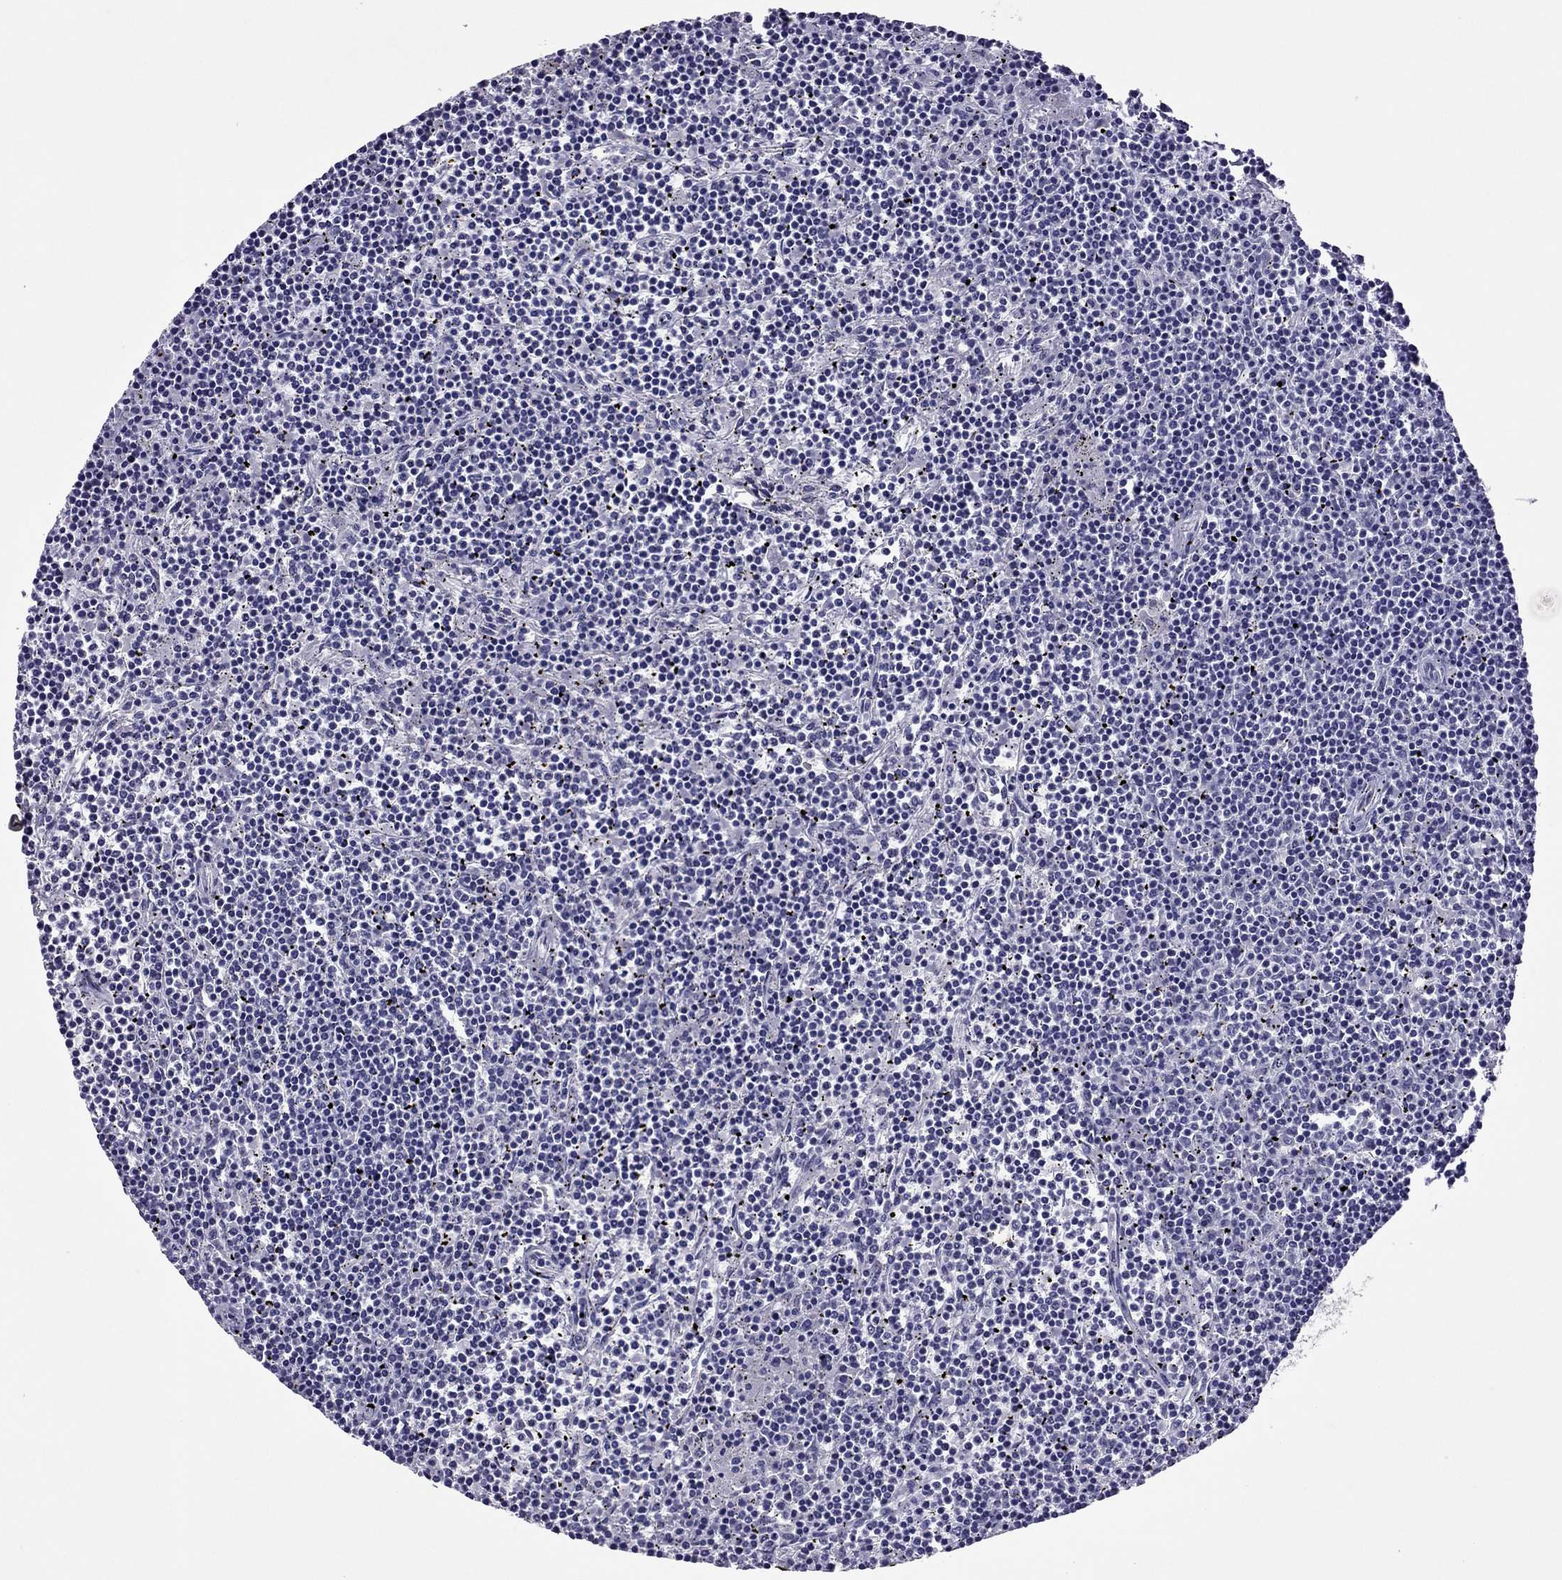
{"staining": {"intensity": "negative", "quantity": "none", "location": "none"}, "tissue": "lymphoma", "cell_type": "Tumor cells", "image_type": "cancer", "snomed": [{"axis": "morphology", "description": "Malignant lymphoma, non-Hodgkin's type, Low grade"}, {"axis": "topography", "description": "Spleen"}], "caption": "There is no significant positivity in tumor cells of lymphoma.", "gene": "SLC16A8", "patient": {"sex": "female", "age": 19}}